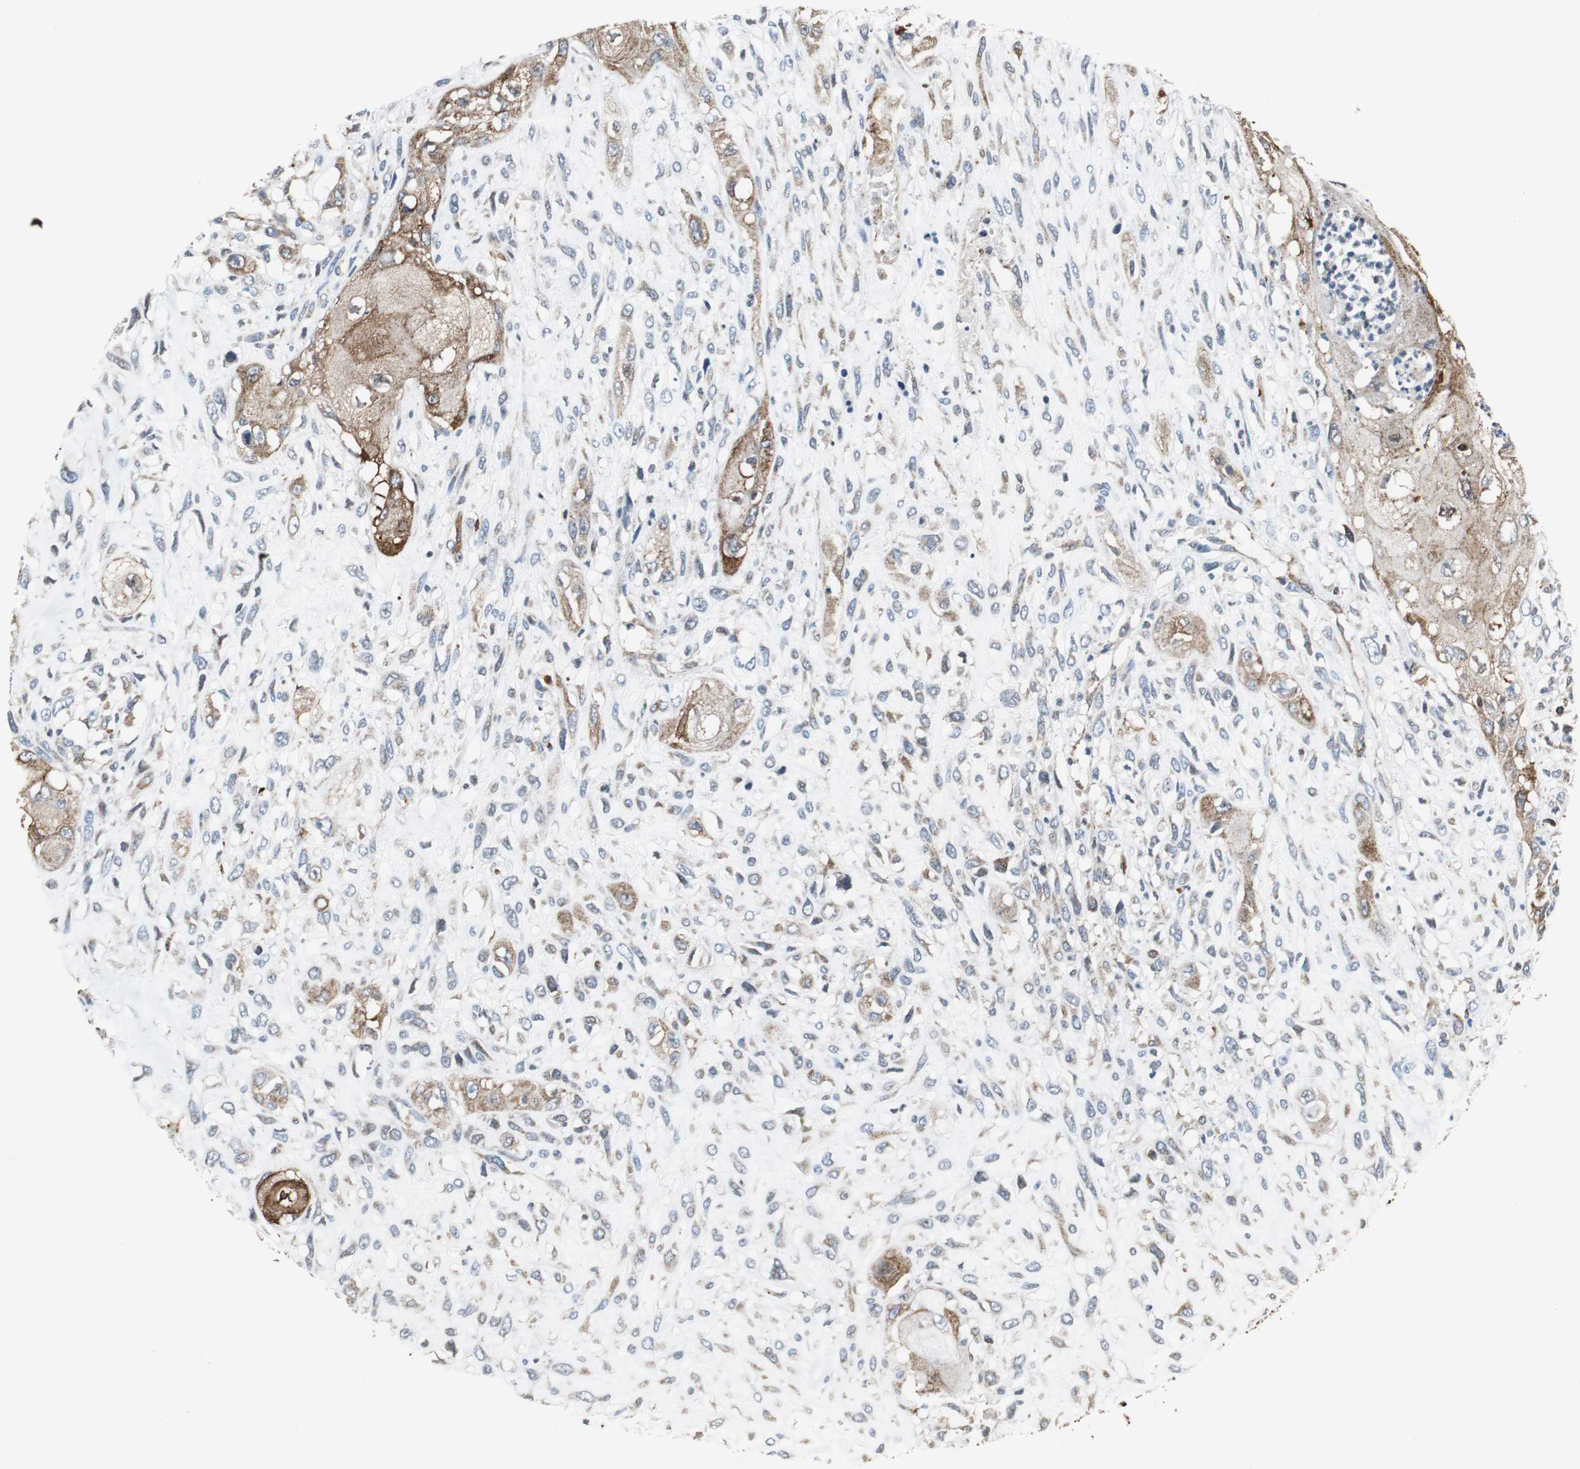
{"staining": {"intensity": "moderate", "quantity": ">75%", "location": "cytoplasmic/membranous"}, "tissue": "head and neck cancer", "cell_type": "Tumor cells", "image_type": "cancer", "snomed": [{"axis": "morphology", "description": "Necrosis, NOS"}, {"axis": "morphology", "description": "Neoplasm, malignant, NOS"}, {"axis": "topography", "description": "Salivary gland"}, {"axis": "topography", "description": "Head-Neck"}], "caption": "The histopathology image exhibits staining of head and neck malignant neoplasm, revealing moderate cytoplasmic/membranous protein positivity (brown color) within tumor cells.", "gene": "TUBA4A", "patient": {"sex": "male", "age": 43}}